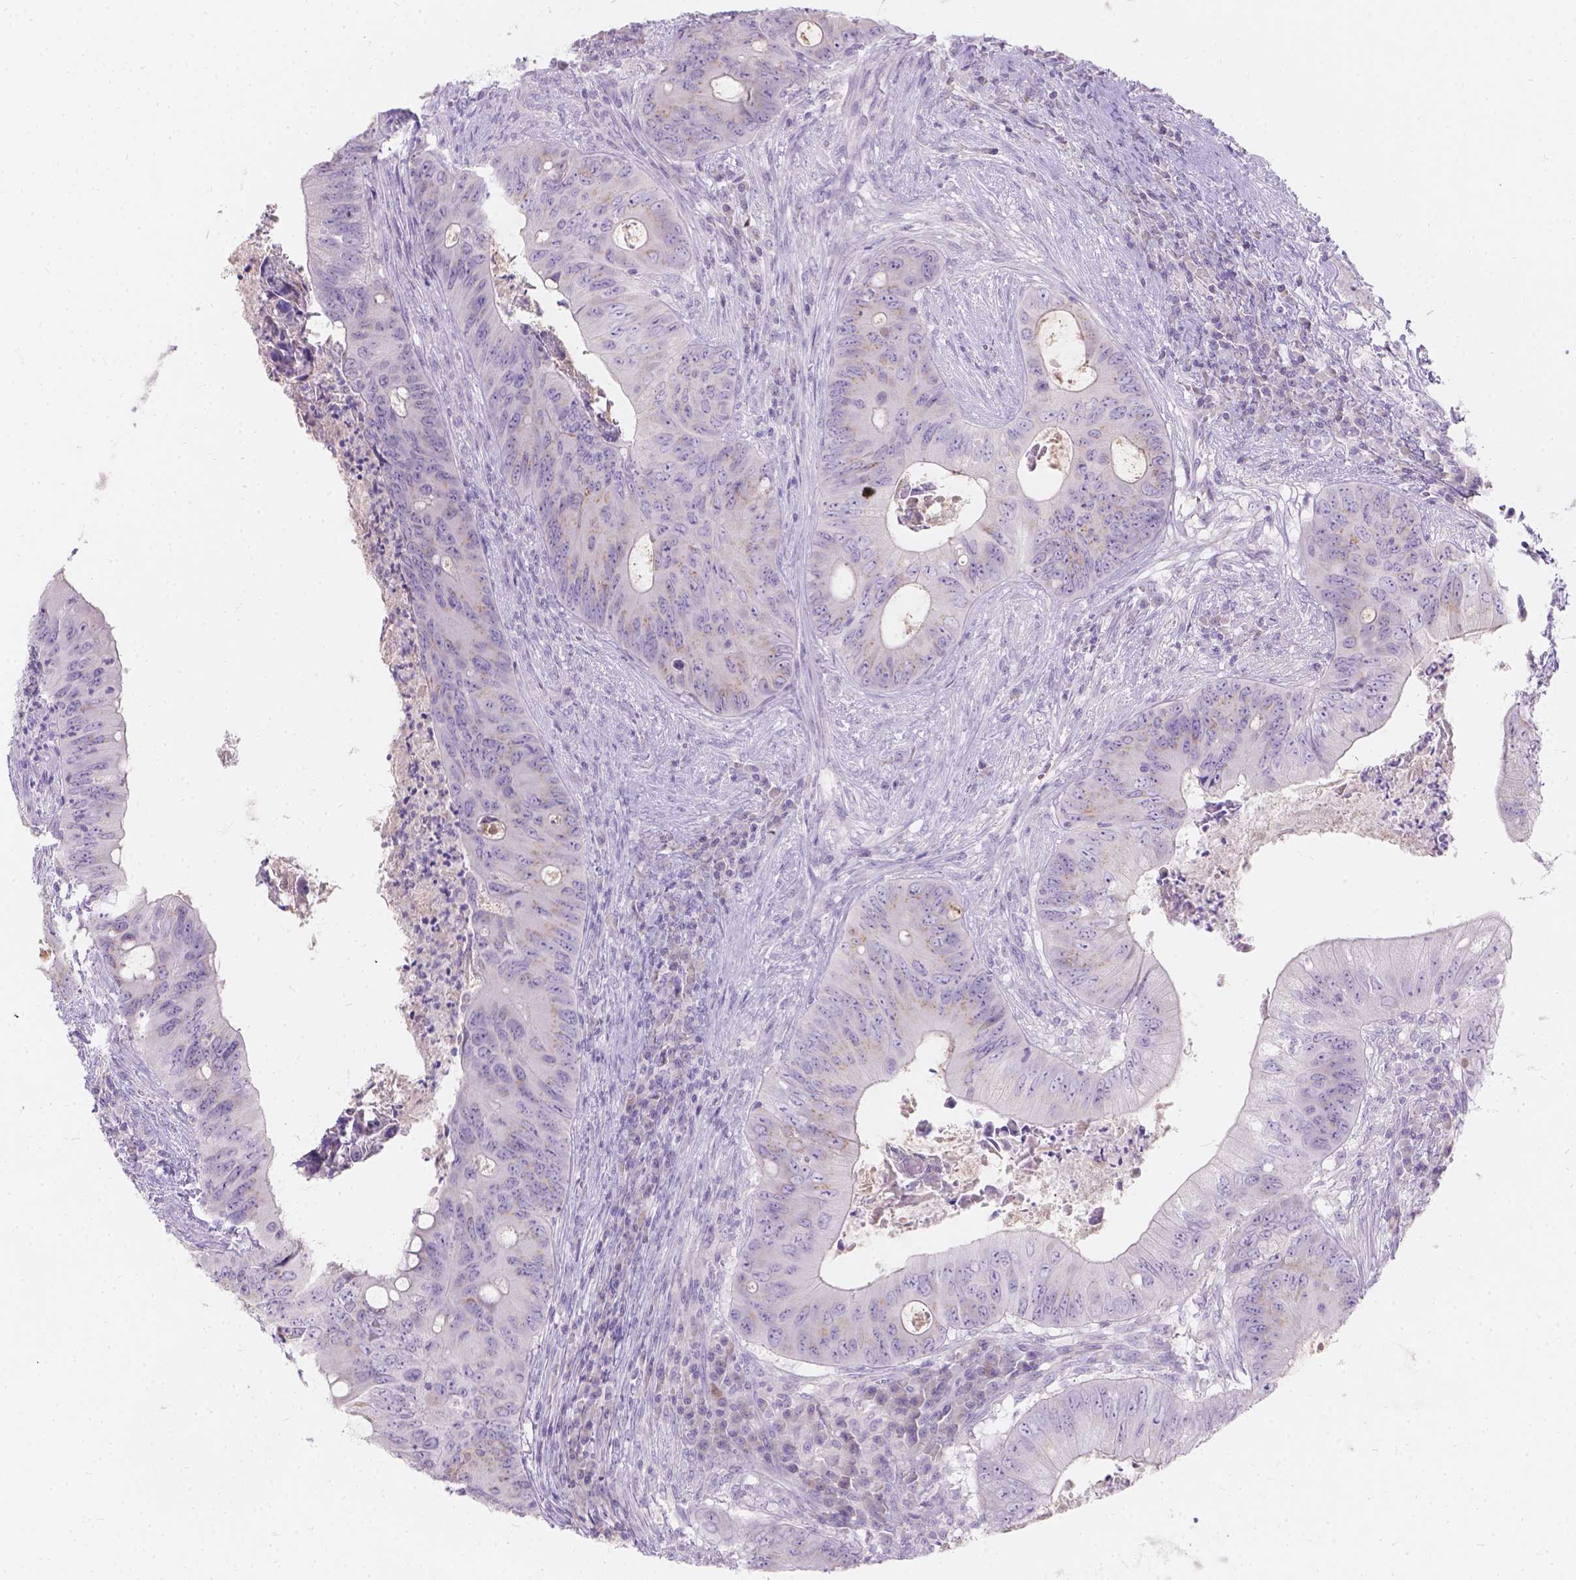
{"staining": {"intensity": "negative", "quantity": "none", "location": "none"}, "tissue": "colorectal cancer", "cell_type": "Tumor cells", "image_type": "cancer", "snomed": [{"axis": "morphology", "description": "Adenocarcinoma, NOS"}, {"axis": "topography", "description": "Colon"}], "caption": "Tumor cells show no significant protein positivity in adenocarcinoma (colorectal).", "gene": "GAL3ST2", "patient": {"sex": "female", "age": 74}}